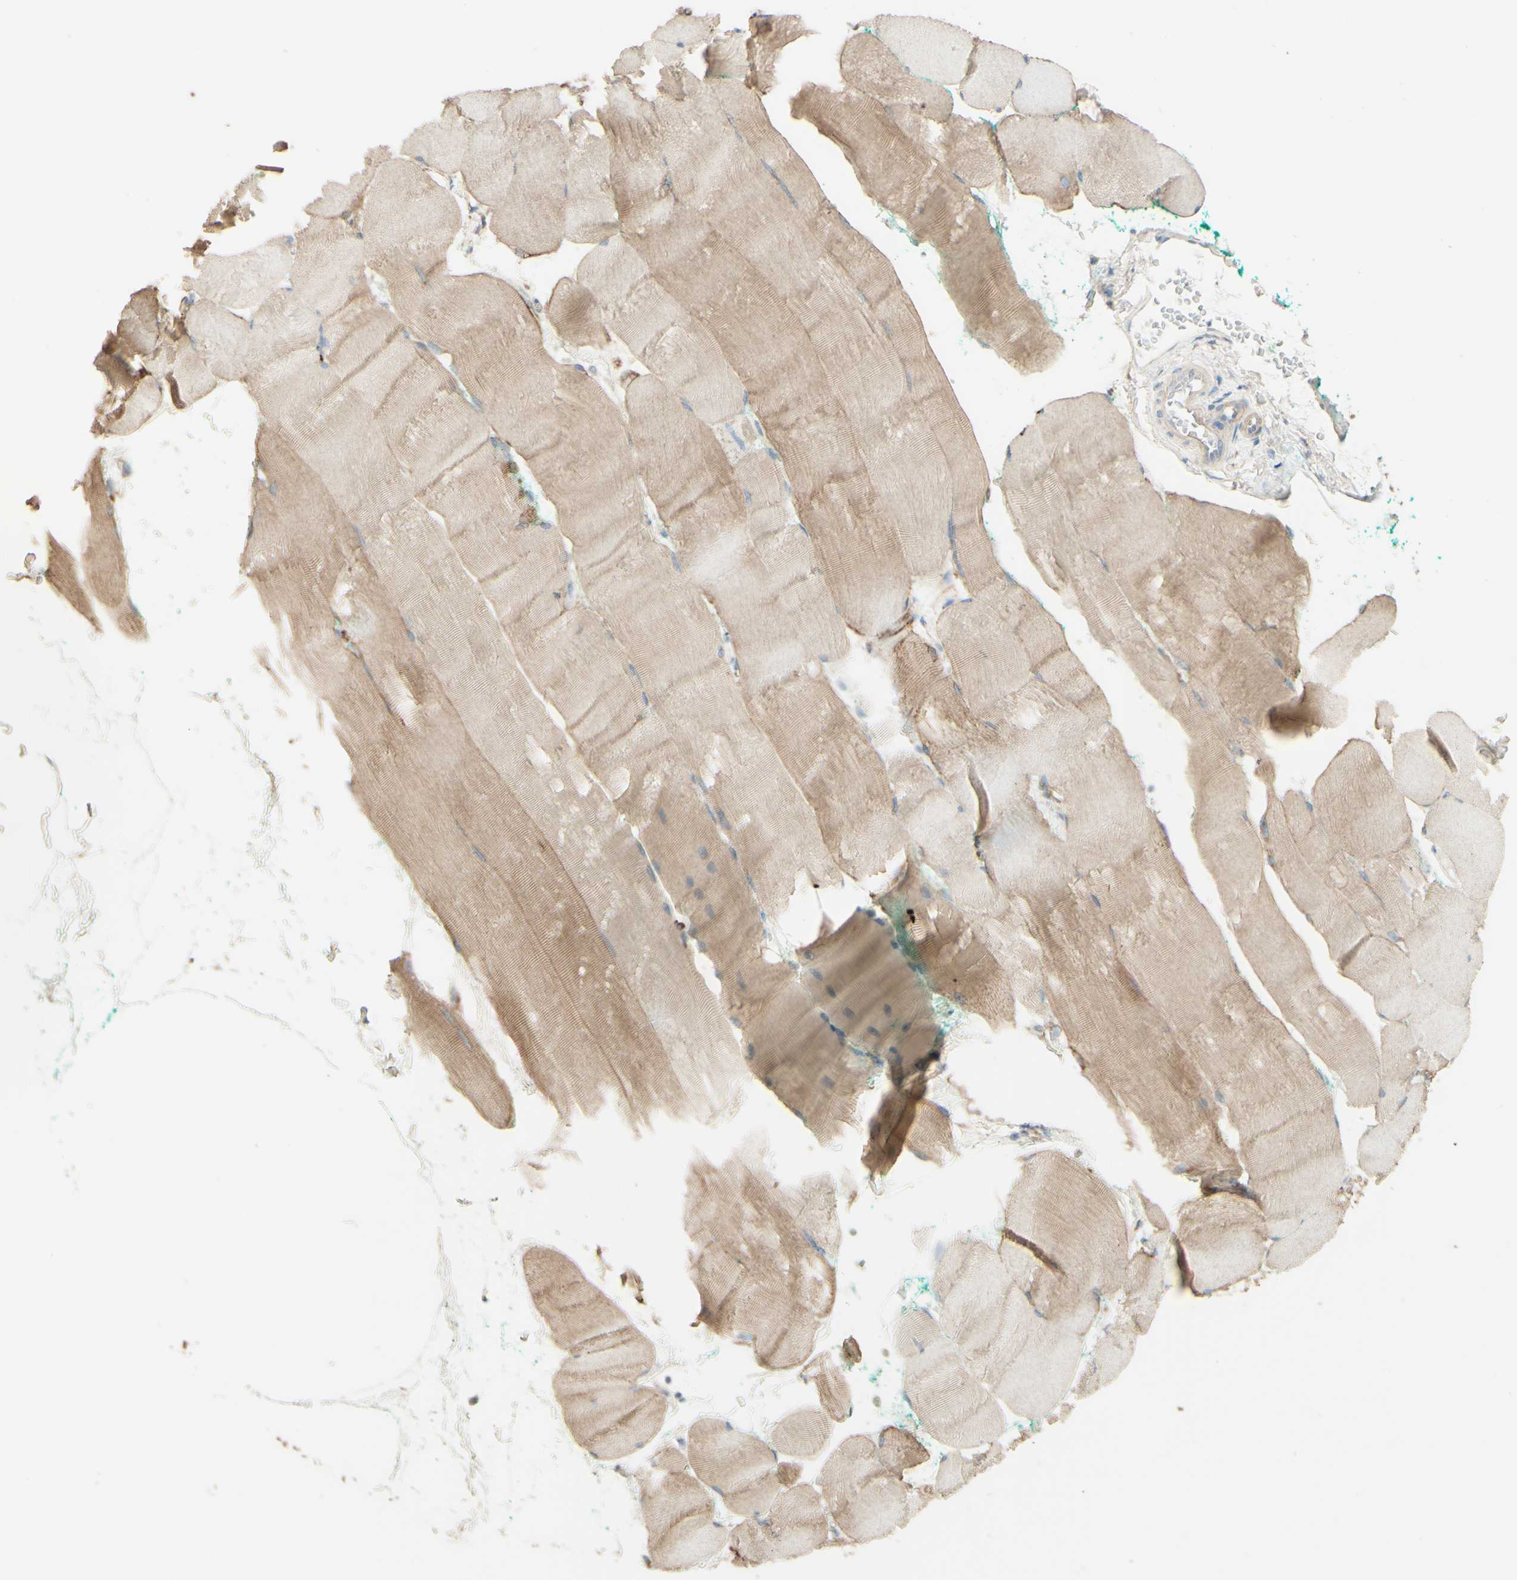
{"staining": {"intensity": "weak", "quantity": ">75%", "location": "cytoplasmic/membranous"}, "tissue": "skeletal muscle", "cell_type": "Myocytes", "image_type": "normal", "snomed": [{"axis": "morphology", "description": "Normal tissue, NOS"}, {"axis": "morphology", "description": "Squamous cell carcinoma, NOS"}, {"axis": "topography", "description": "Skeletal muscle"}], "caption": "This photomicrograph shows immunohistochemistry staining of benign human skeletal muscle, with low weak cytoplasmic/membranous staining in about >75% of myocytes.", "gene": "RNF149", "patient": {"sex": "male", "age": 51}}